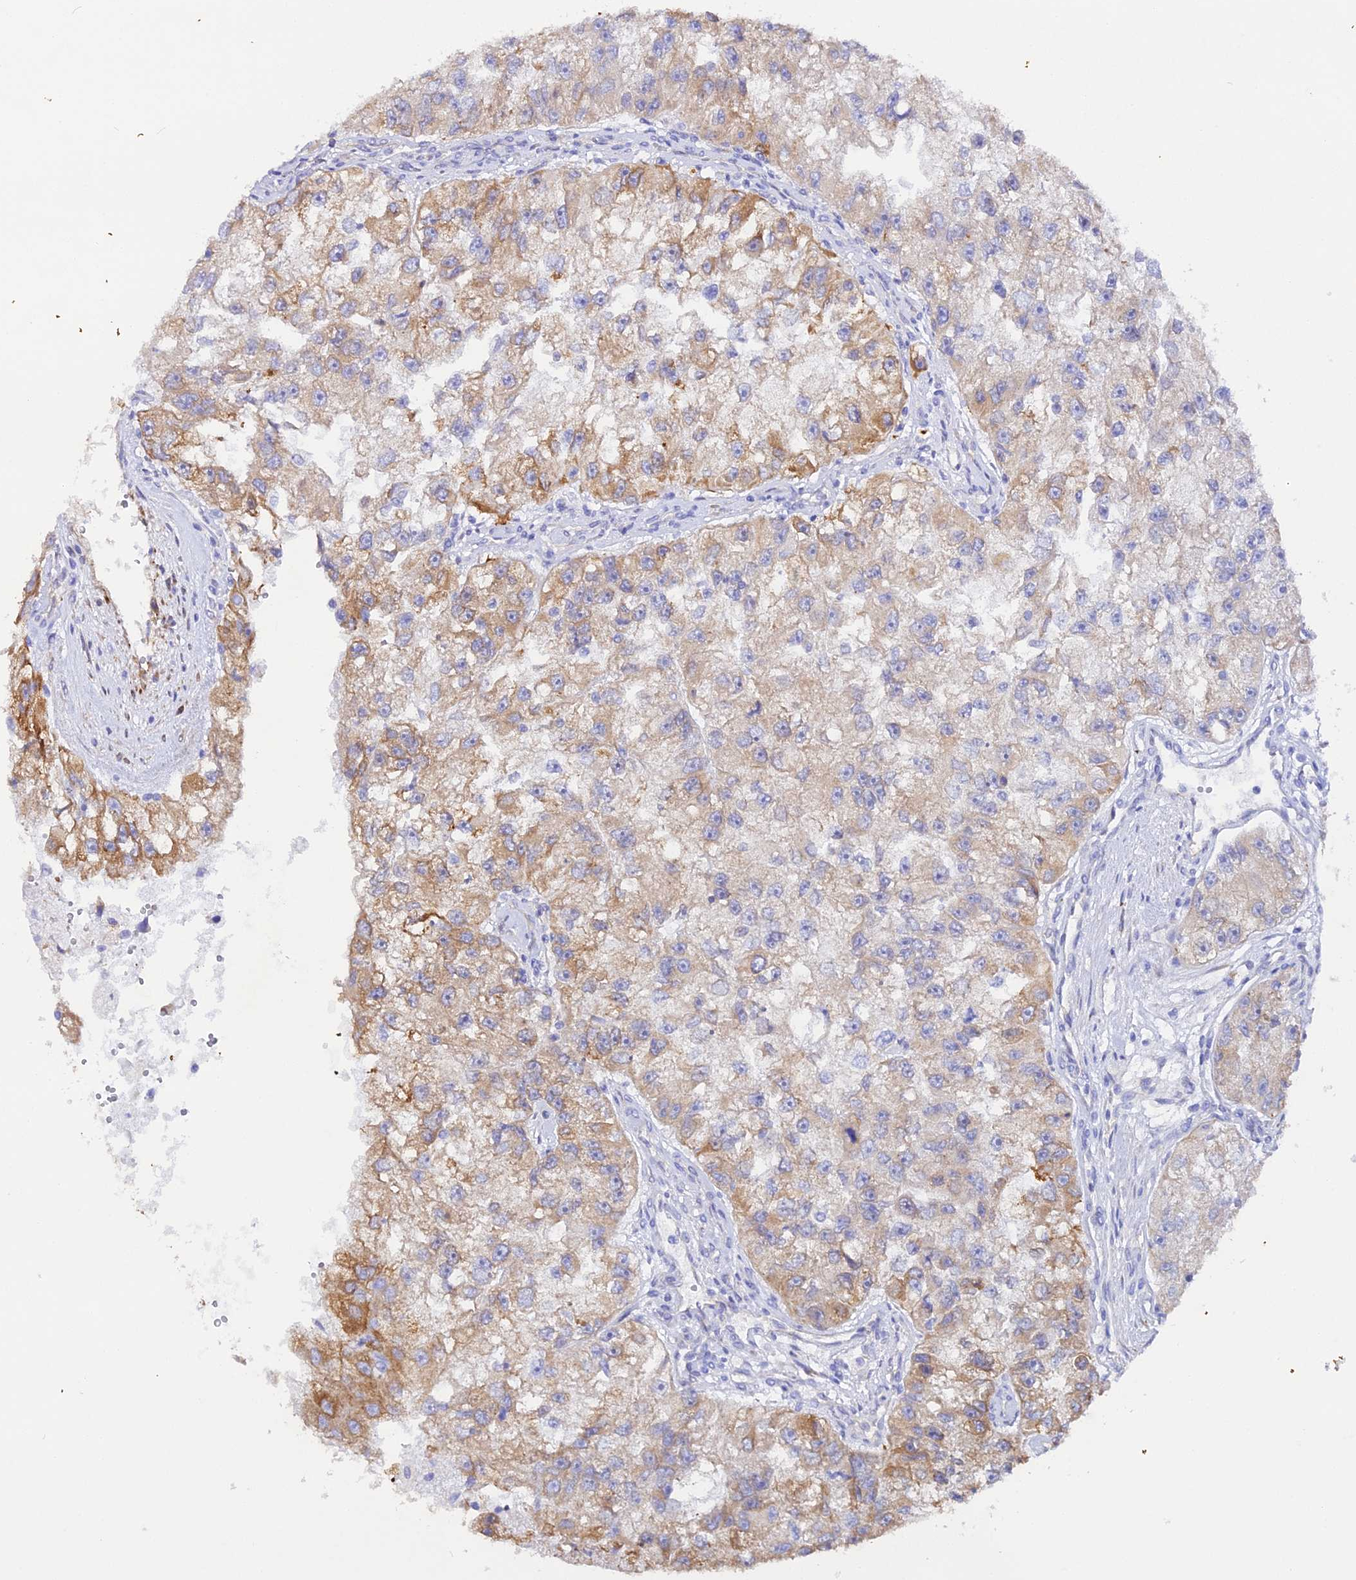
{"staining": {"intensity": "moderate", "quantity": "25%-75%", "location": "cytoplasmic/membranous"}, "tissue": "renal cancer", "cell_type": "Tumor cells", "image_type": "cancer", "snomed": [{"axis": "morphology", "description": "Adenocarcinoma, NOS"}, {"axis": "topography", "description": "Kidney"}], "caption": "A high-resolution photomicrograph shows immunohistochemistry staining of renal cancer (adenocarcinoma), which exhibits moderate cytoplasmic/membranous positivity in approximately 25%-75% of tumor cells.", "gene": "CFAP45", "patient": {"sex": "male", "age": 63}}